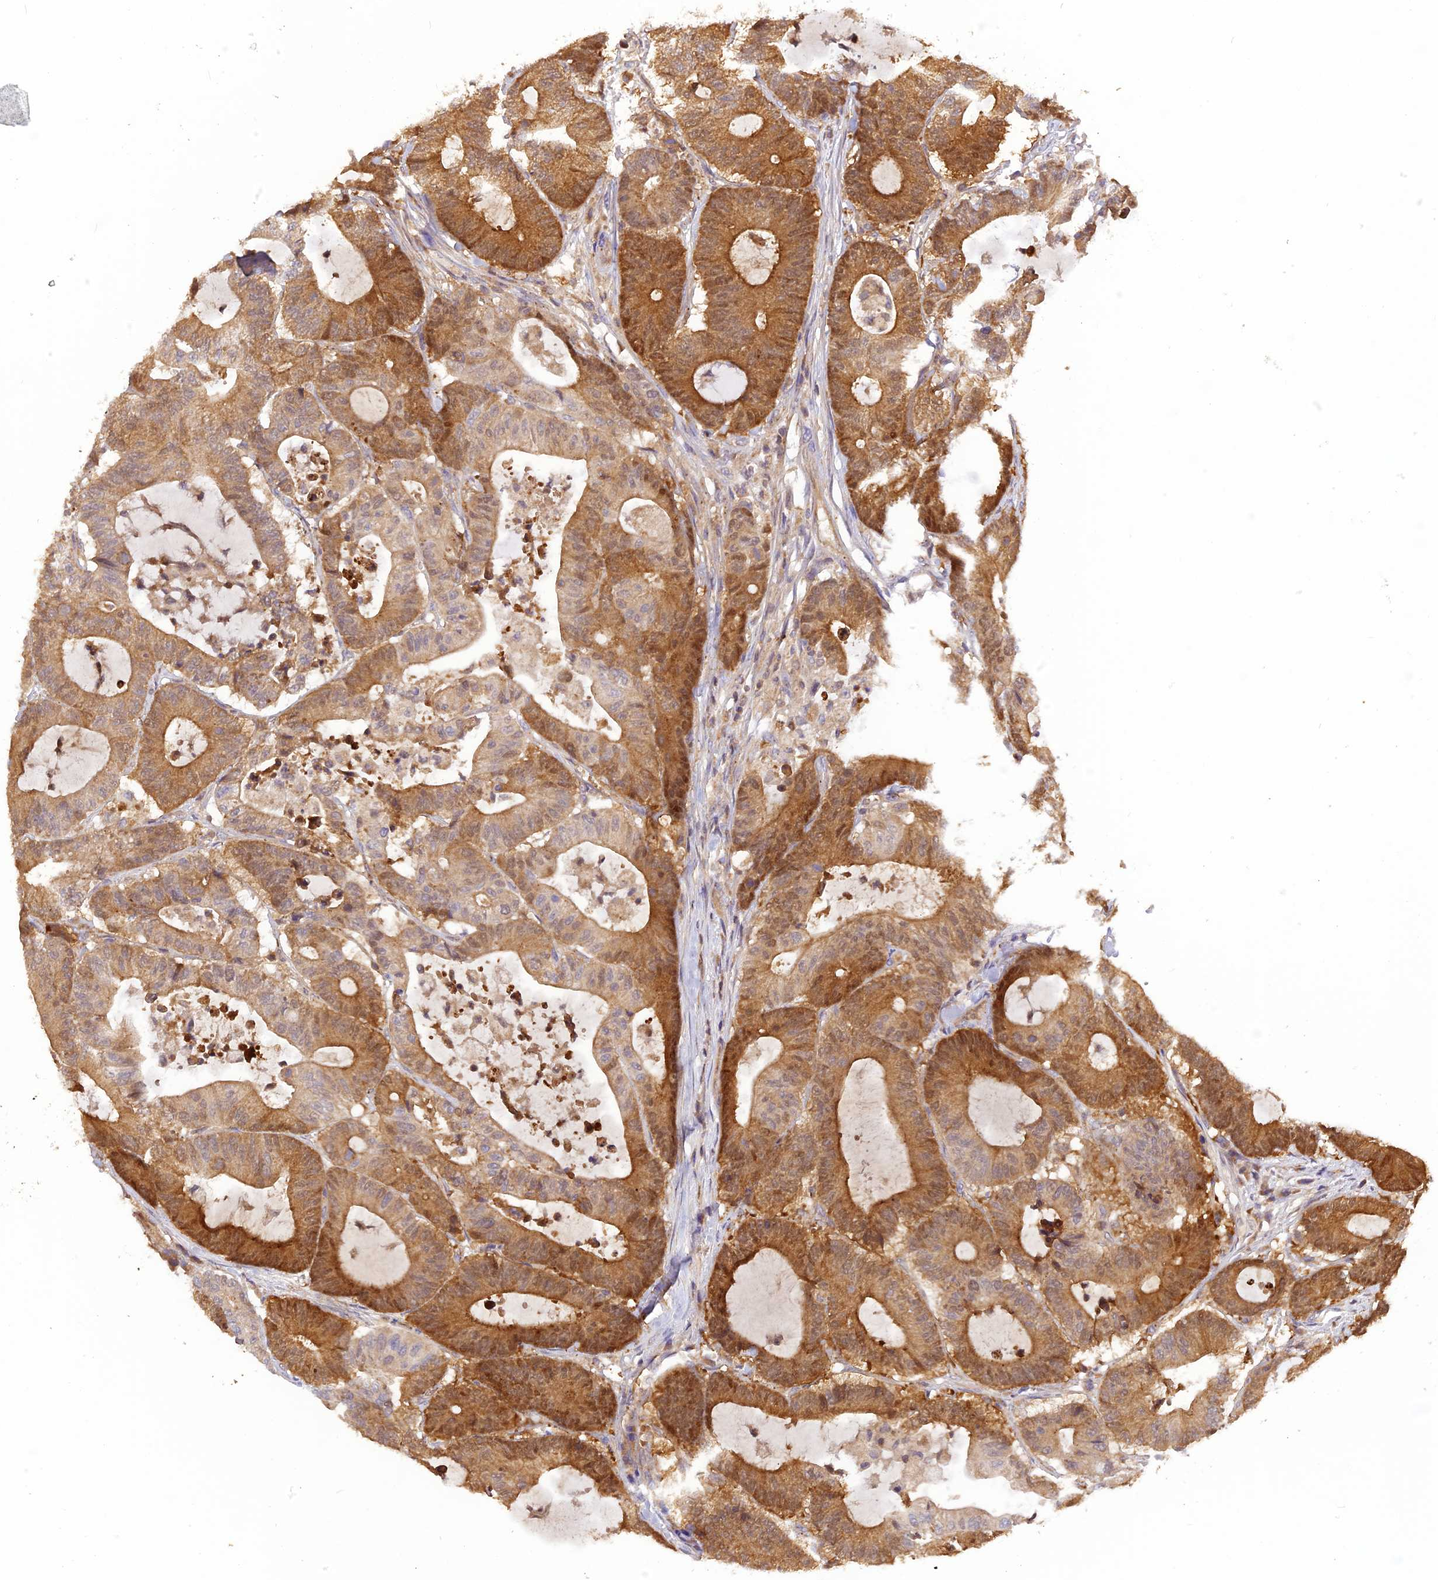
{"staining": {"intensity": "moderate", "quantity": "25%-75%", "location": "cytoplasmic/membranous"}, "tissue": "colorectal cancer", "cell_type": "Tumor cells", "image_type": "cancer", "snomed": [{"axis": "morphology", "description": "Adenocarcinoma, NOS"}, {"axis": "topography", "description": "Colon"}], "caption": "An image showing moderate cytoplasmic/membranous expression in approximately 25%-75% of tumor cells in colorectal adenocarcinoma, as visualized by brown immunohistochemical staining.", "gene": "RPIA", "patient": {"sex": "female", "age": 84}}